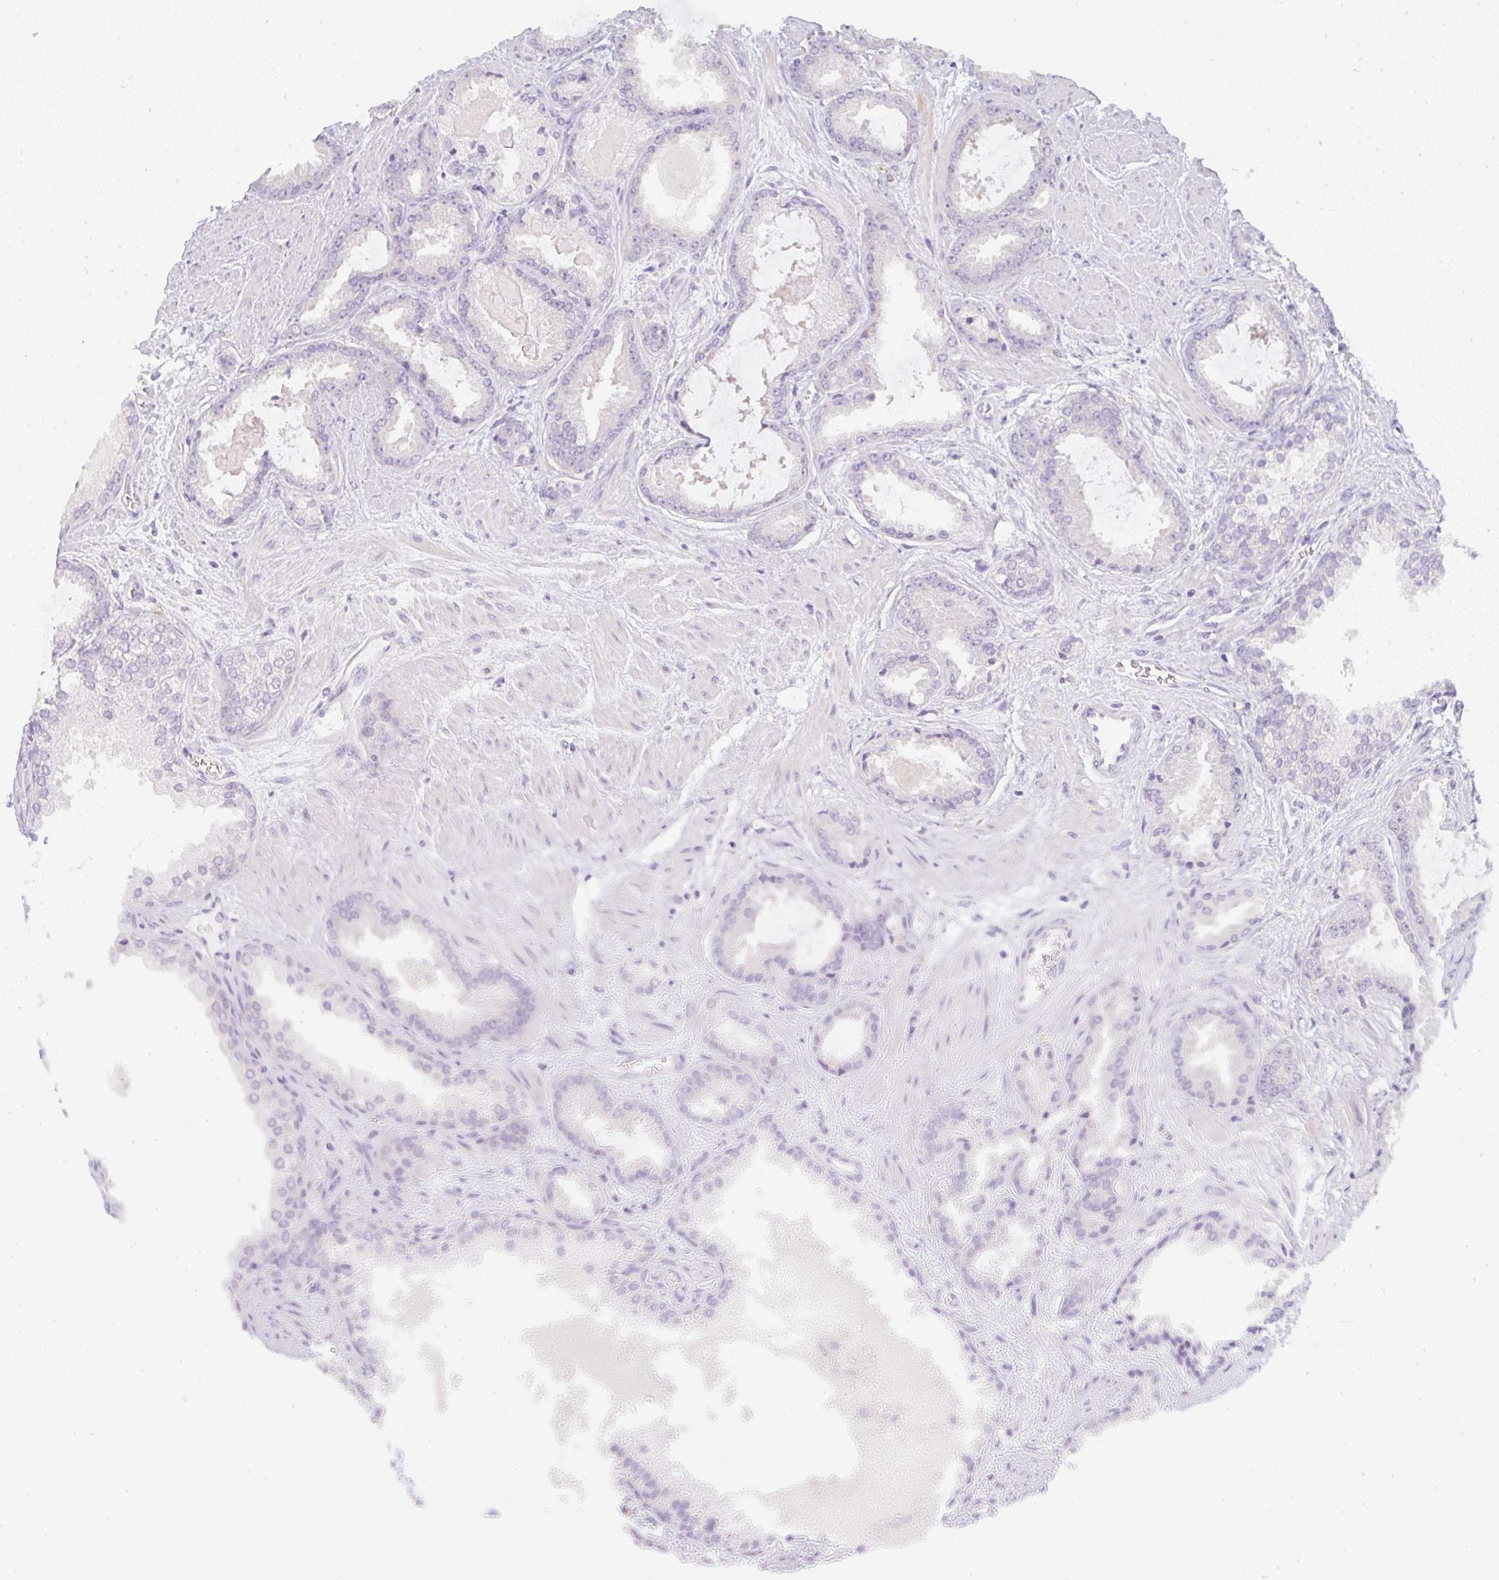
{"staining": {"intensity": "negative", "quantity": "none", "location": "none"}, "tissue": "prostate cancer", "cell_type": "Tumor cells", "image_type": "cancer", "snomed": [{"axis": "morphology", "description": "Adenocarcinoma, Low grade"}, {"axis": "topography", "description": "Prostate"}], "caption": "This histopathology image is of prostate cancer stained with IHC to label a protein in brown with the nuclei are counter-stained blue. There is no positivity in tumor cells. The staining was performed using DAB (3,3'-diaminobenzidine) to visualize the protein expression in brown, while the nuclei were stained in blue with hematoxylin (Magnification: 20x).", "gene": "LPAR4", "patient": {"sex": "male", "age": 62}}